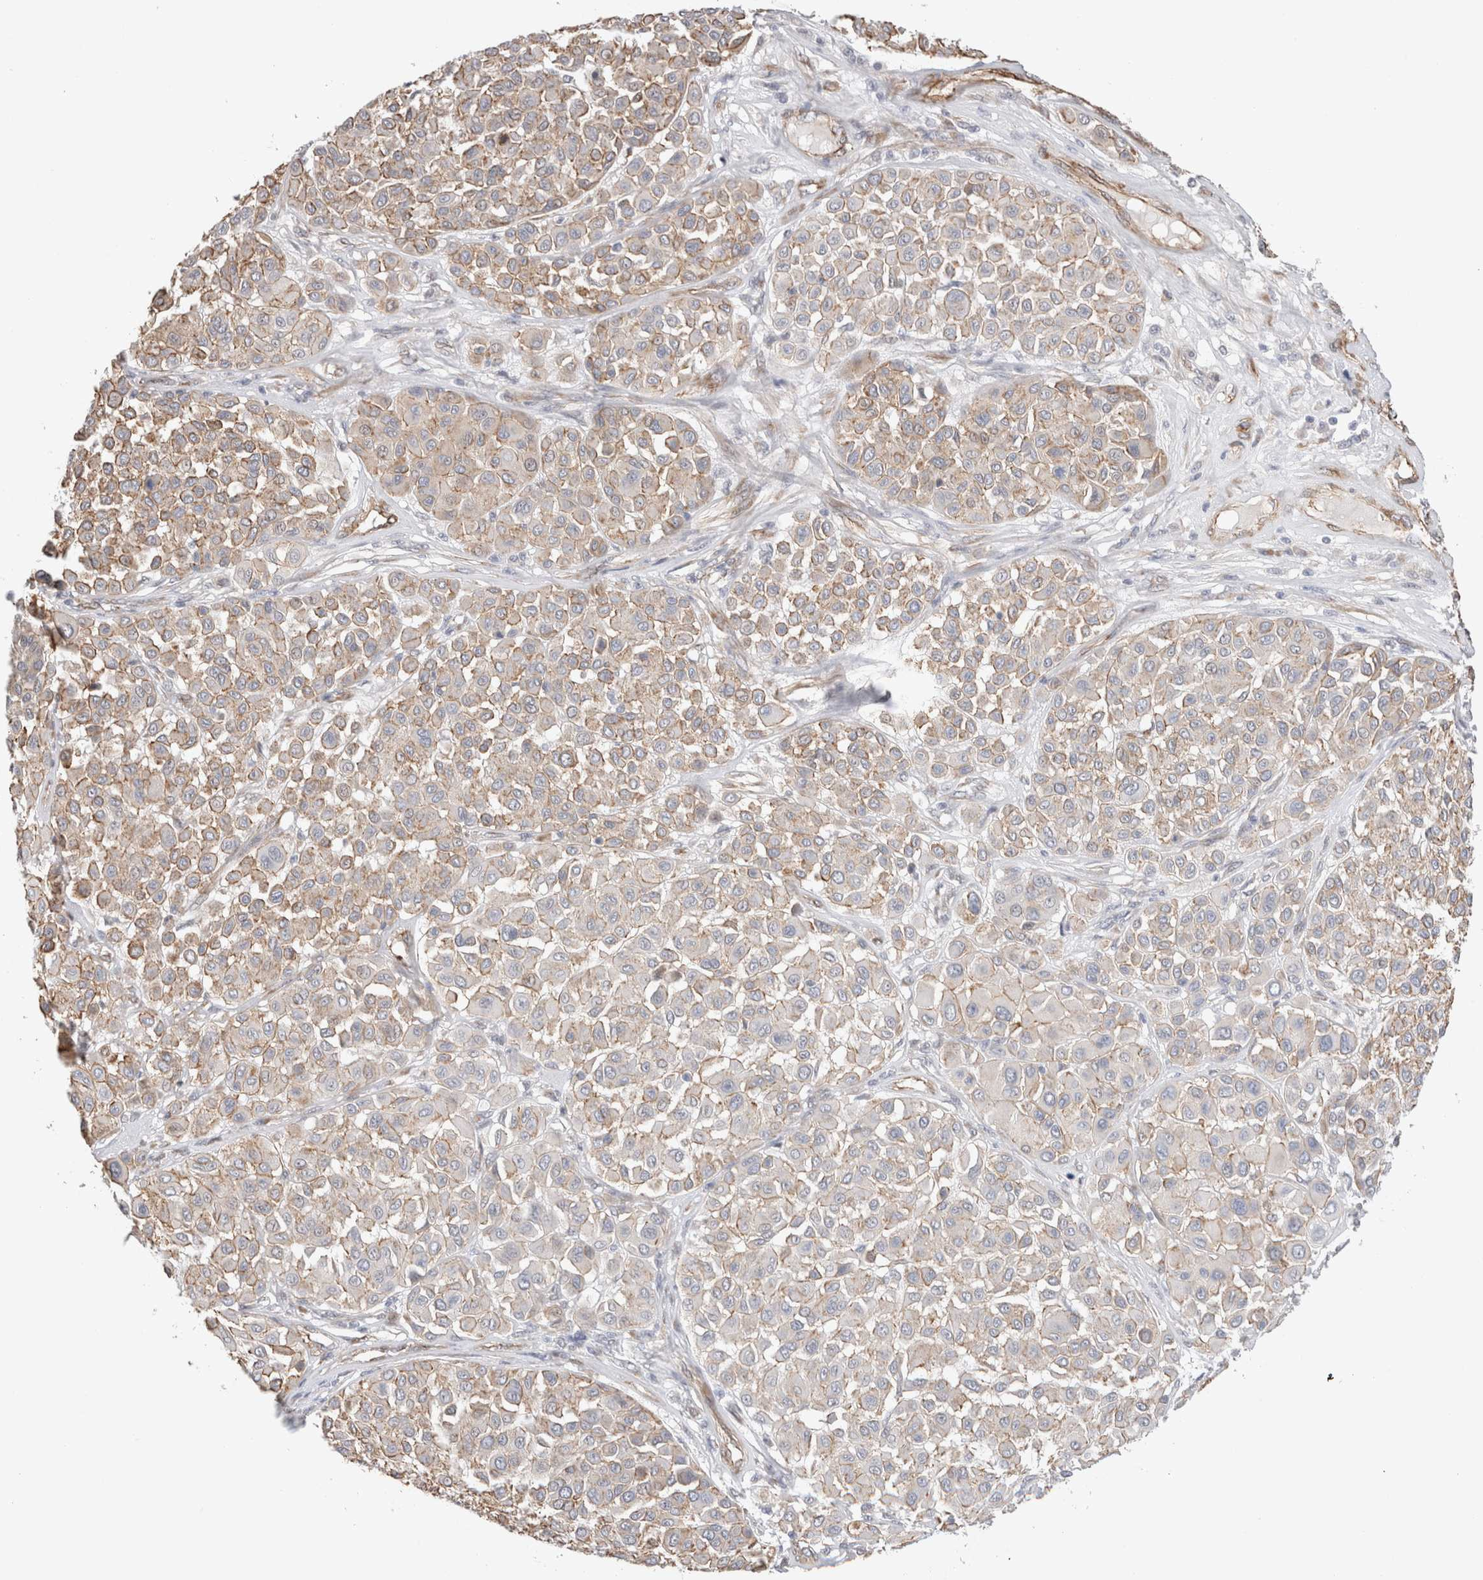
{"staining": {"intensity": "weak", "quantity": "25%-75%", "location": "cytoplasmic/membranous"}, "tissue": "melanoma", "cell_type": "Tumor cells", "image_type": "cancer", "snomed": [{"axis": "morphology", "description": "Malignant melanoma, Metastatic site"}, {"axis": "topography", "description": "Soft tissue"}], "caption": "Weak cytoplasmic/membranous staining for a protein is seen in about 25%-75% of tumor cells of melanoma using IHC.", "gene": "CAAP1", "patient": {"sex": "male", "age": 41}}